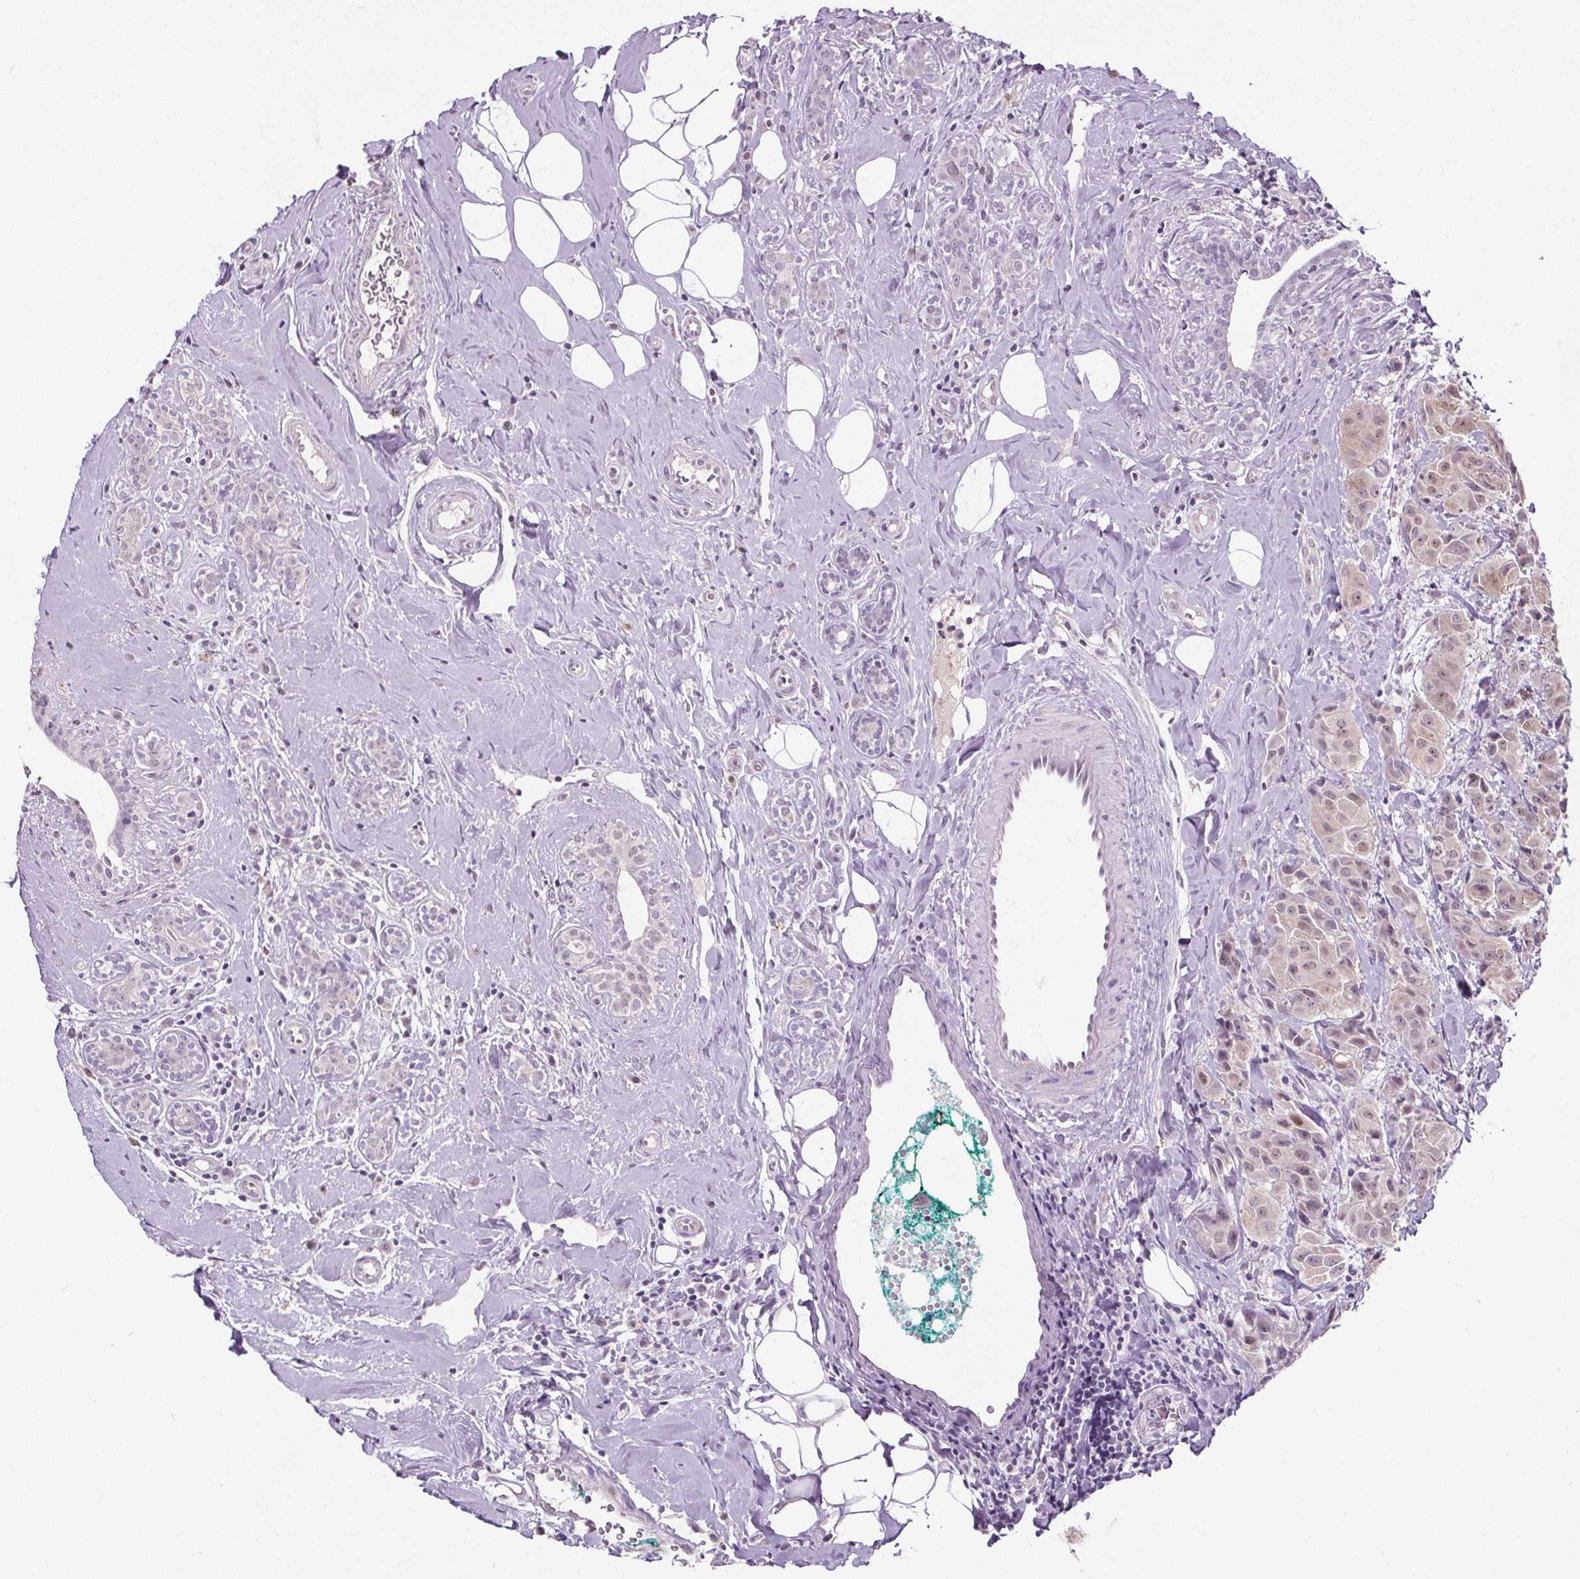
{"staining": {"intensity": "weak", "quantity": "<25%", "location": "nuclear"}, "tissue": "breast cancer", "cell_type": "Tumor cells", "image_type": "cancer", "snomed": [{"axis": "morphology", "description": "Normal tissue, NOS"}, {"axis": "morphology", "description": "Duct carcinoma"}, {"axis": "topography", "description": "Breast"}], "caption": "Immunohistochemistry of human invasive ductal carcinoma (breast) exhibits no expression in tumor cells.", "gene": "SLC2A9", "patient": {"sex": "female", "age": 43}}